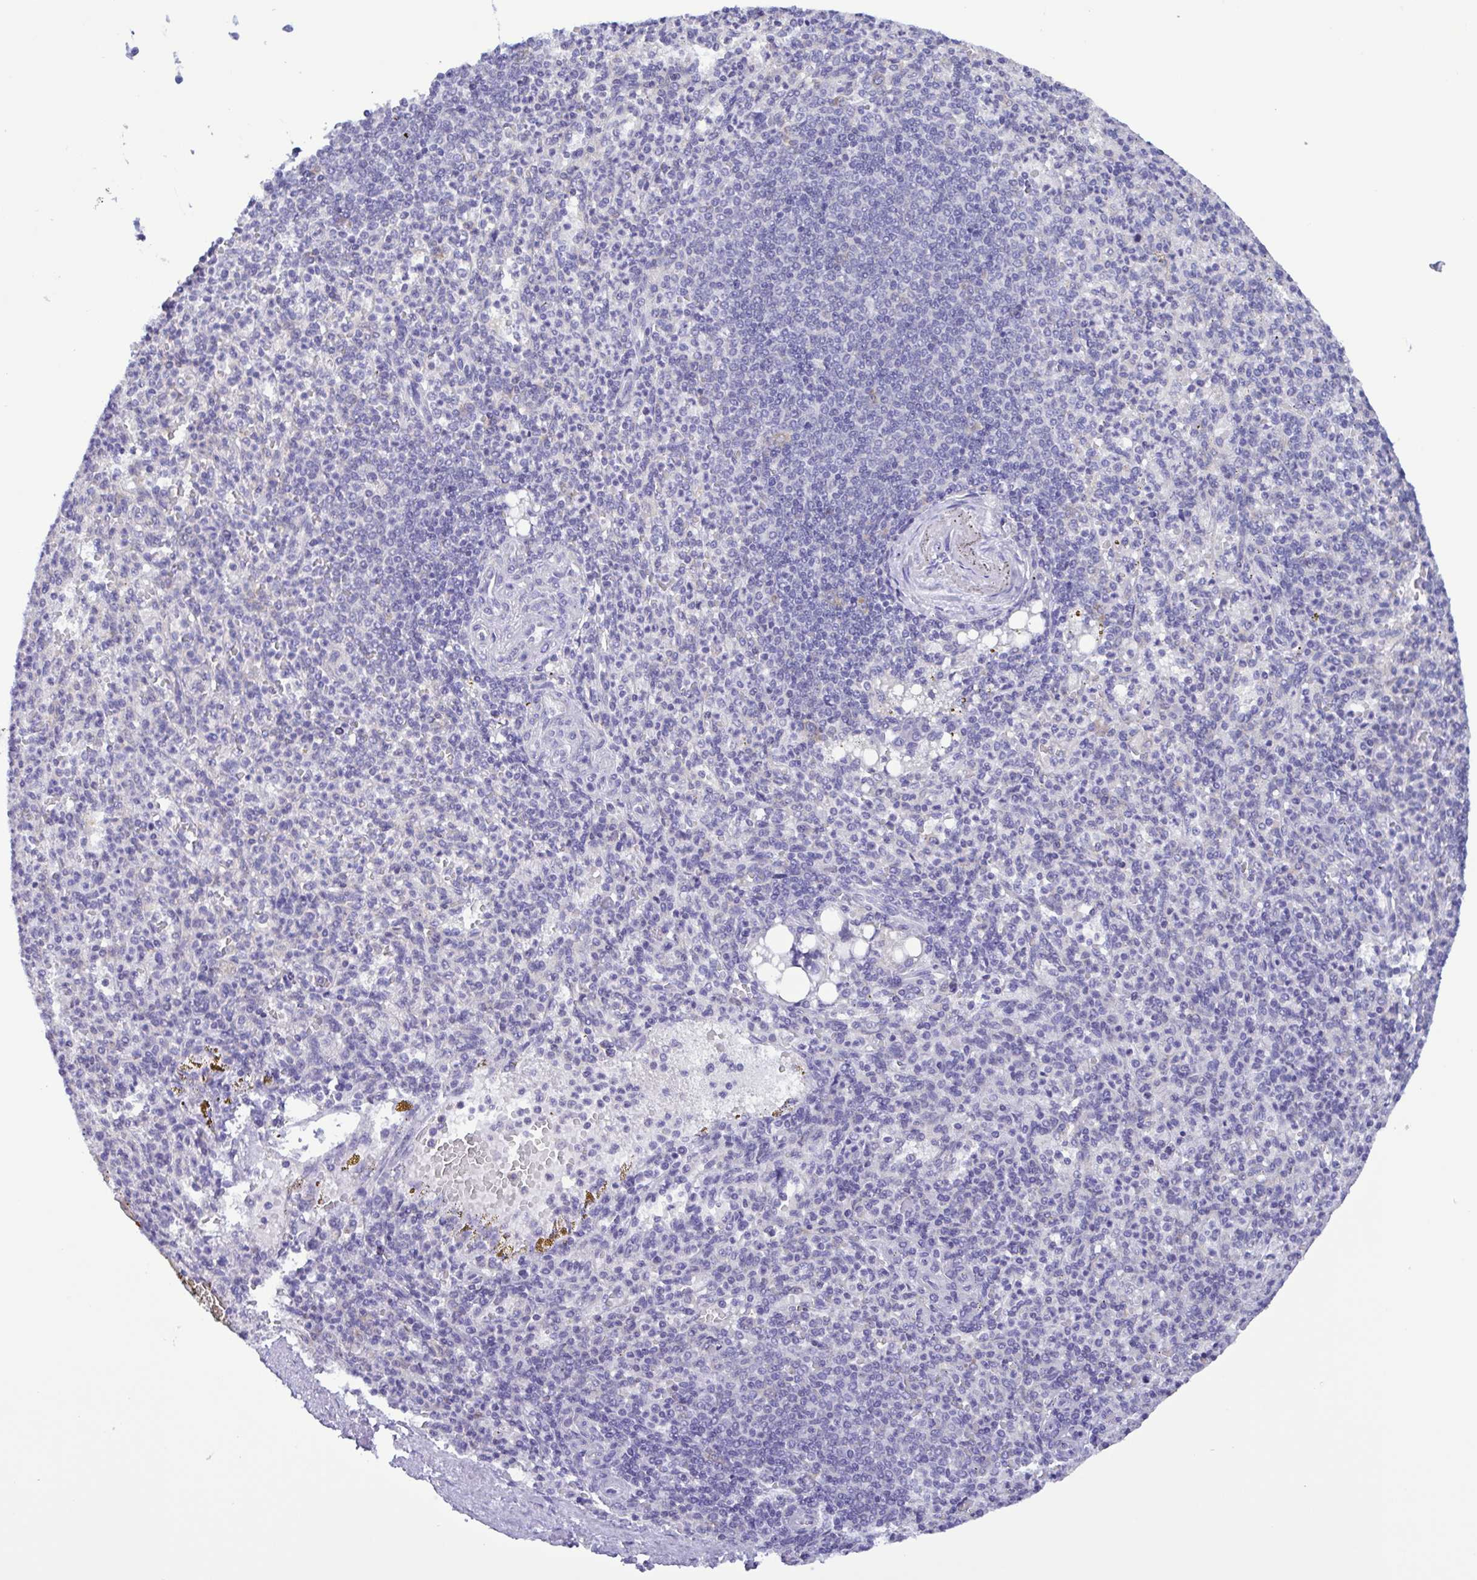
{"staining": {"intensity": "negative", "quantity": "none", "location": "none"}, "tissue": "spleen", "cell_type": "Cells in red pulp", "image_type": "normal", "snomed": [{"axis": "morphology", "description": "Normal tissue, NOS"}, {"axis": "topography", "description": "Spleen"}], "caption": "Immunohistochemistry (IHC) photomicrograph of benign spleen stained for a protein (brown), which exhibits no expression in cells in red pulp.", "gene": "TNNI3", "patient": {"sex": "female", "age": 74}}